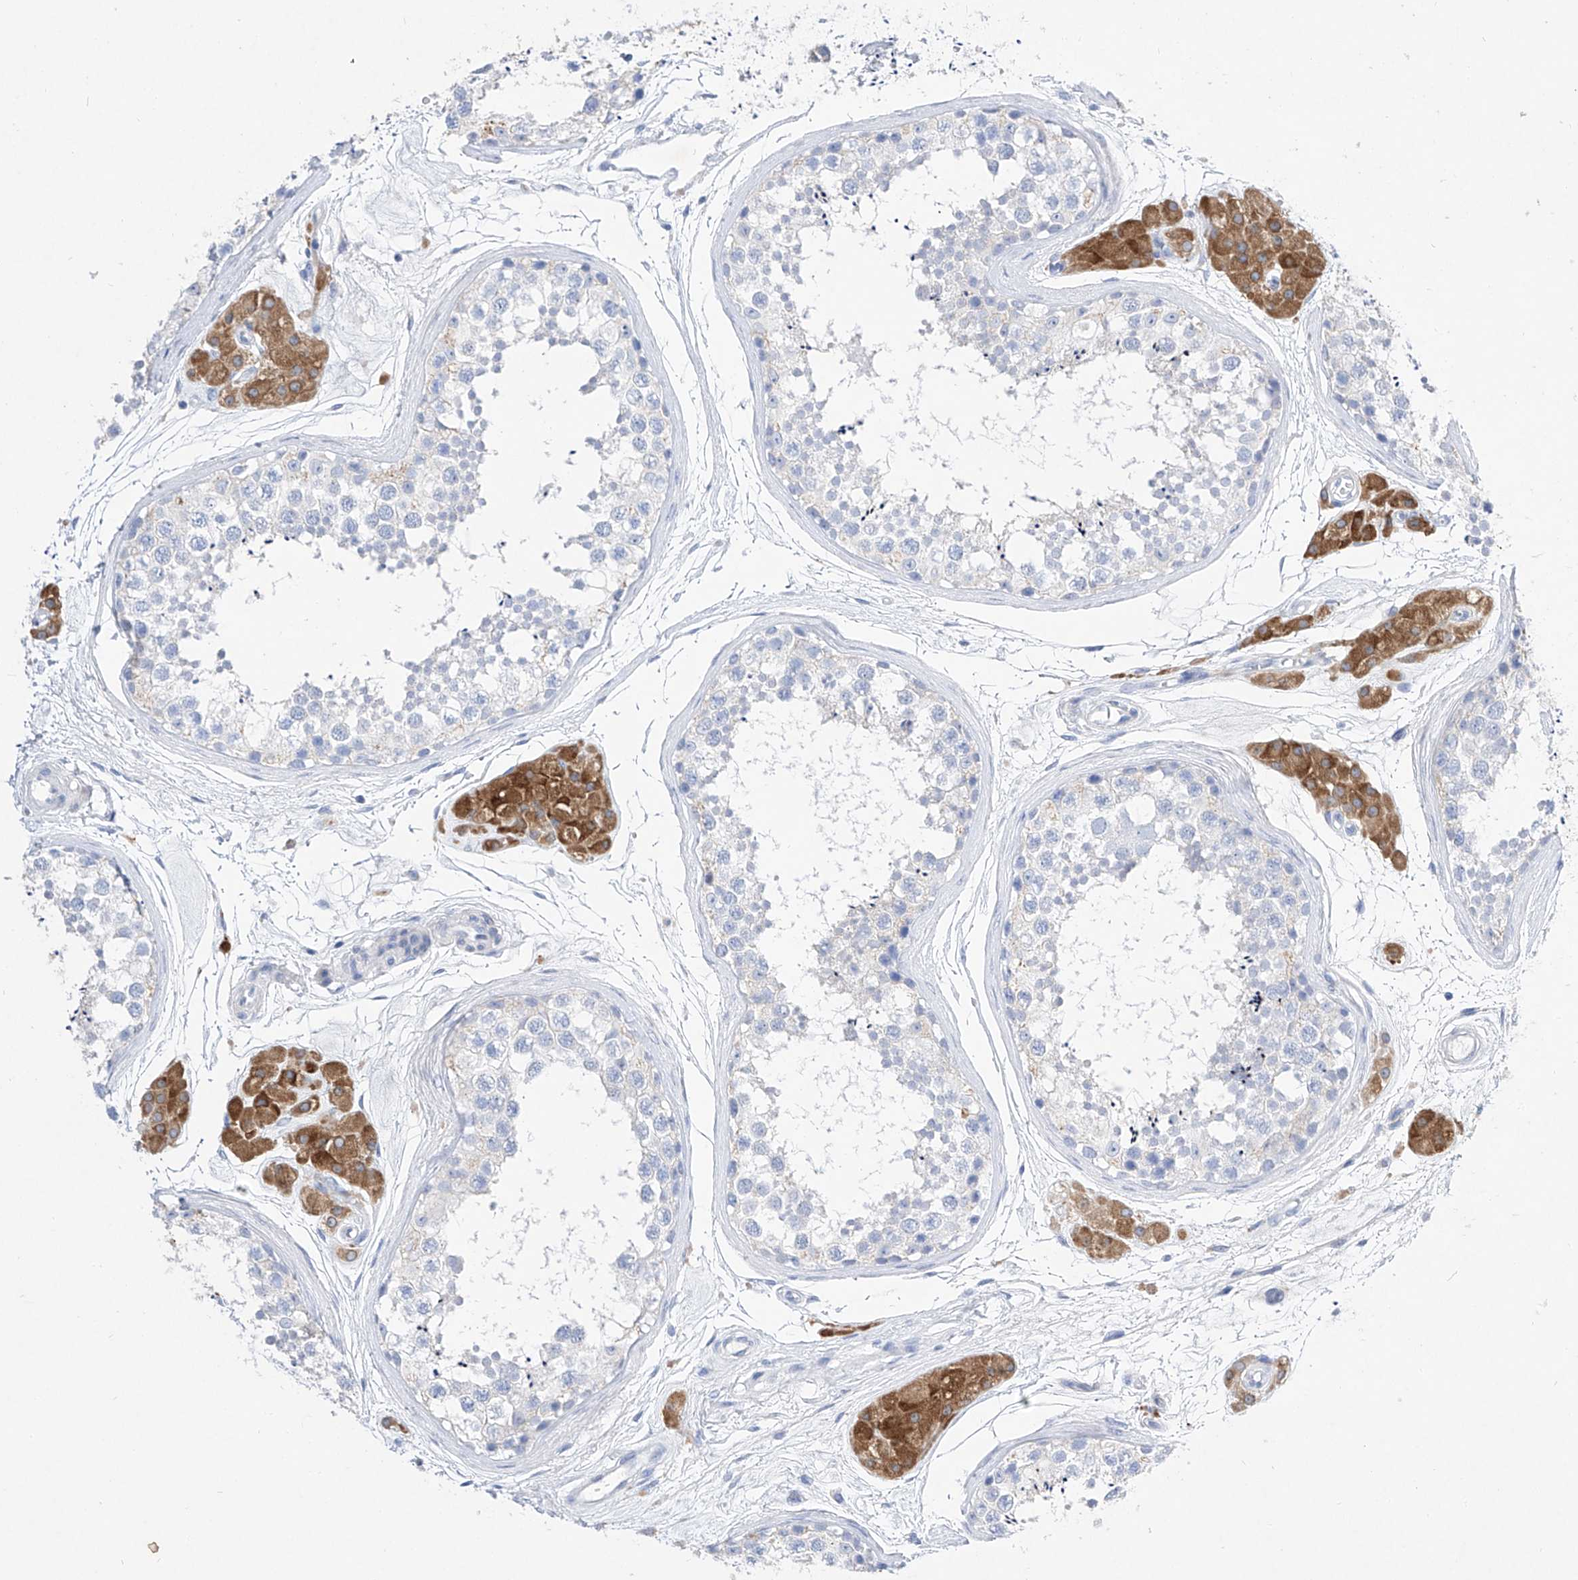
{"staining": {"intensity": "weak", "quantity": "<25%", "location": "cytoplasmic/membranous"}, "tissue": "testis", "cell_type": "Cells in seminiferous ducts", "image_type": "normal", "snomed": [{"axis": "morphology", "description": "Normal tissue, NOS"}, {"axis": "topography", "description": "Testis"}], "caption": "Immunohistochemical staining of normal human testis reveals no significant staining in cells in seminiferous ducts.", "gene": "TM7SF2", "patient": {"sex": "male", "age": 56}}